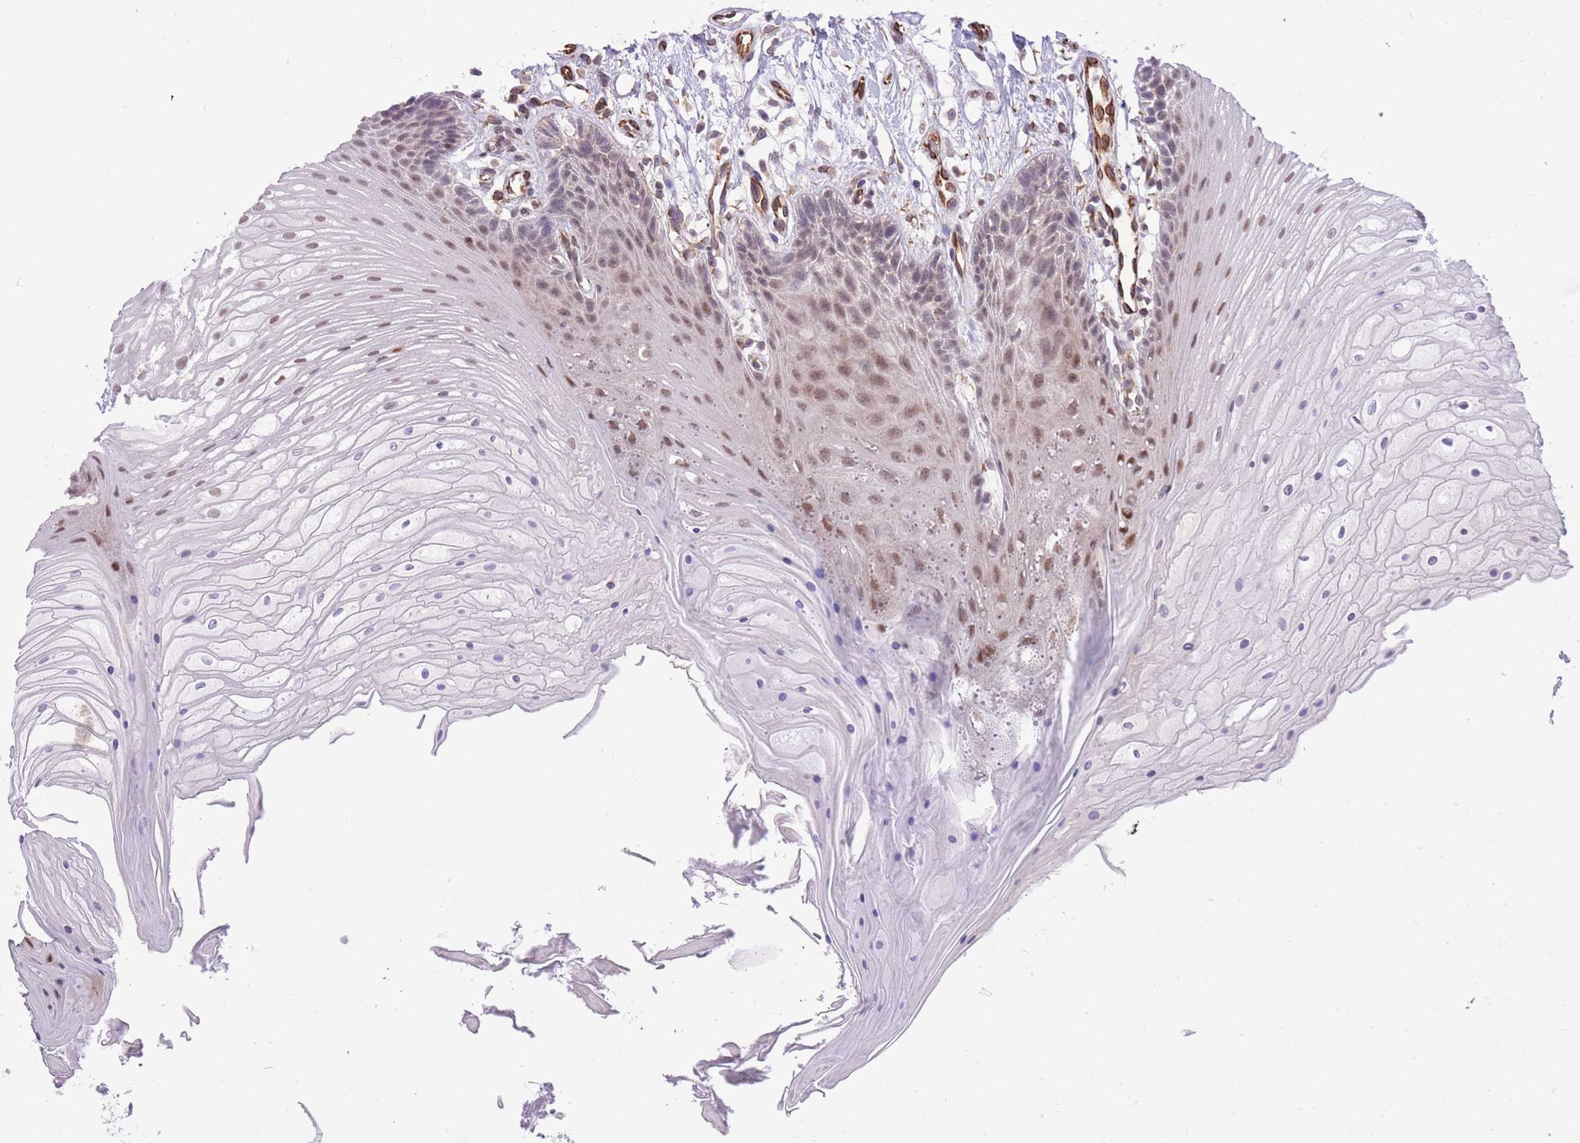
{"staining": {"intensity": "moderate", "quantity": "25%-75%", "location": "nuclear"}, "tissue": "oral mucosa", "cell_type": "Squamous epithelial cells", "image_type": "normal", "snomed": [{"axis": "morphology", "description": "Normal tissue, NOS"}, {"axis": "topography", "description": "Oral tissue"}], "caption": "A brown stain highlights moderate nuclear expression of a protein in squamous epithelial cells of benign oral mucosa. (Brightfield microscopy of DAB IHC at high magnification).", "gene": "ELL", "patient": {"sex": "female", "age": 80}}